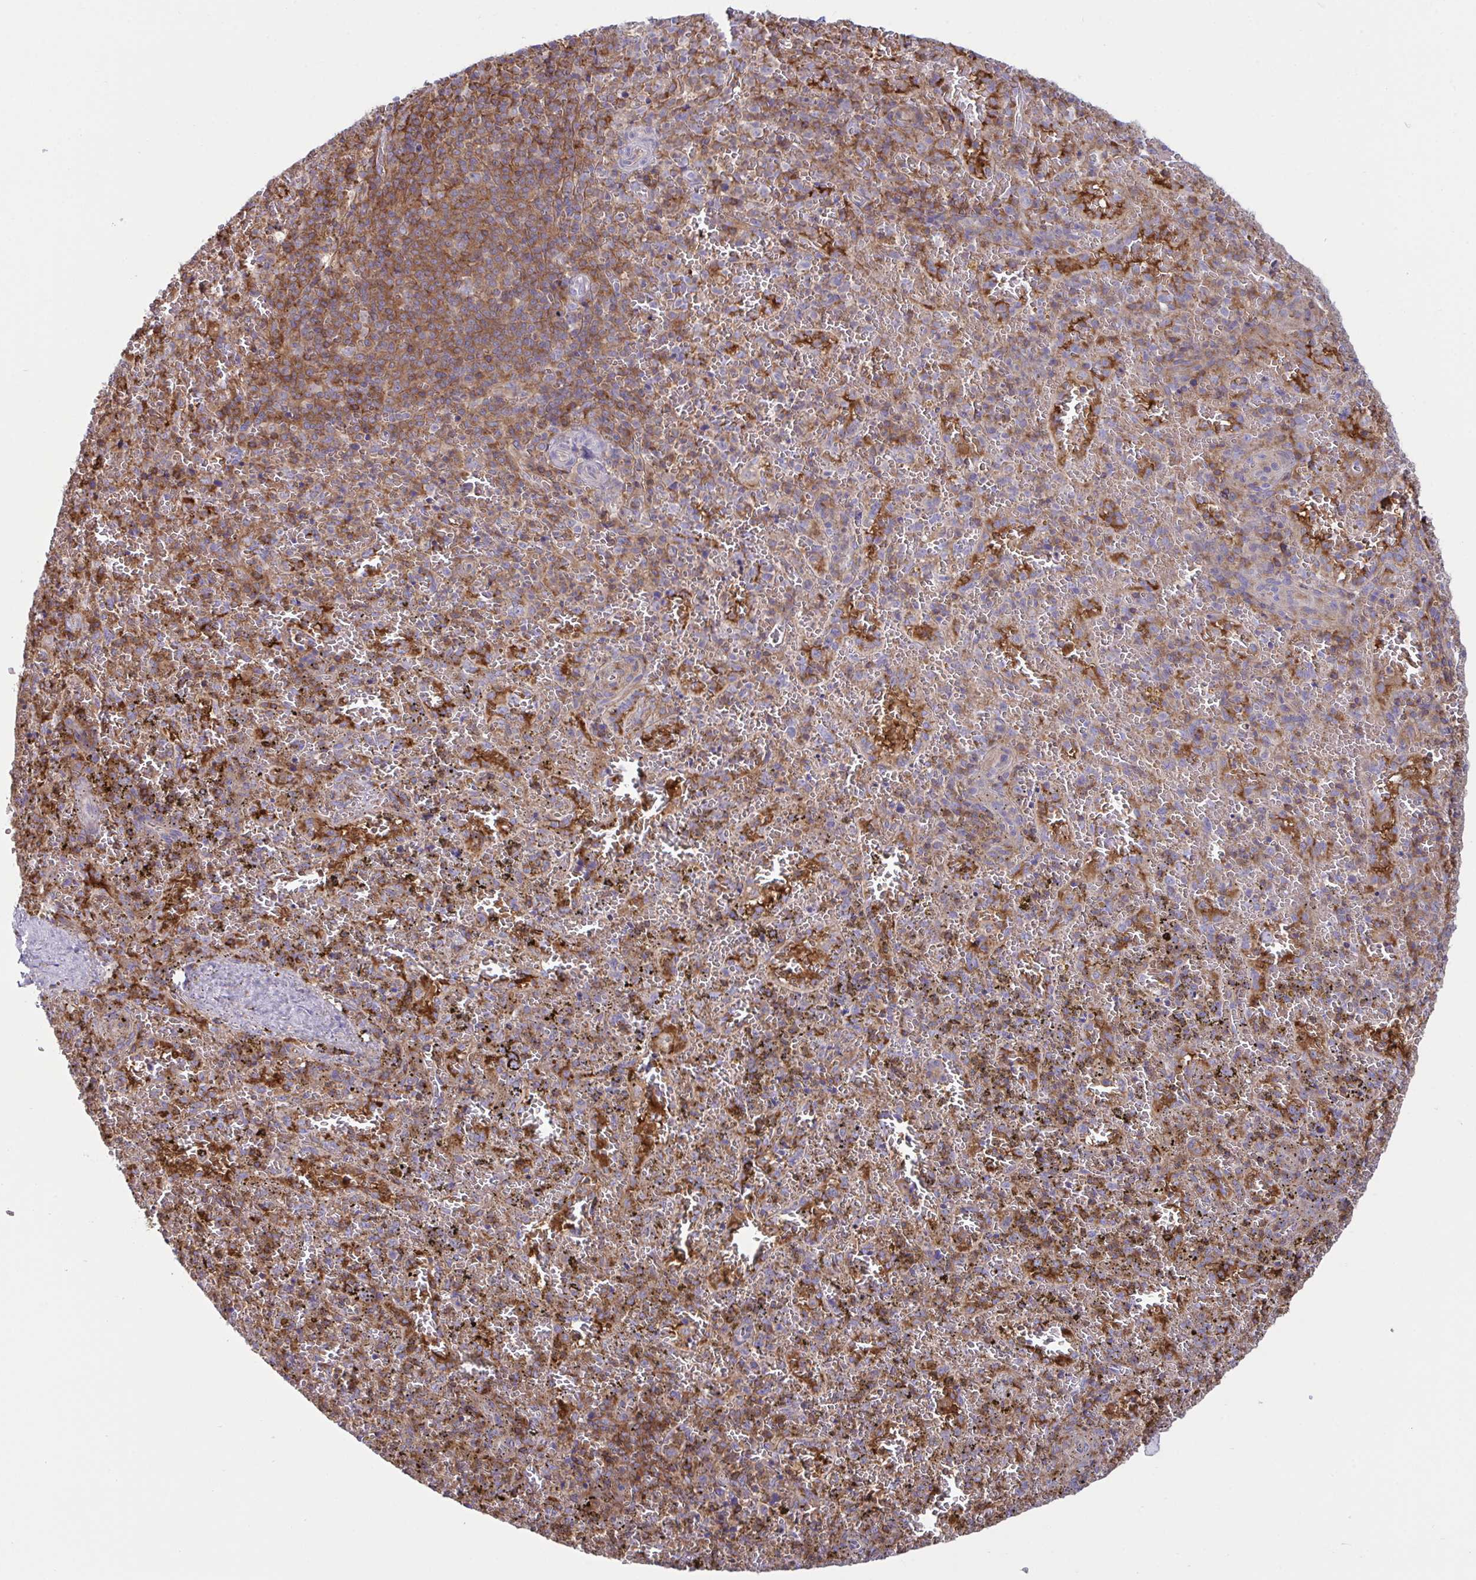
{"staining": {"intensity": "moderate", "quantity": ">75%", "location": "cytoplasmic/membranous"}, "tissue": "spleen", "cell_type": "Cells in red pulp", "image_type": "normal", "snomed": [{"axis": "morphology", "description": "Normal tissue, NOS"}, {"axis": "topography", "description": "Spleen"}], "caption": "Immunohistochemistry (IHC) image of normal human spleen stained for a protein (brown), which shows medium levels of moderate cytoplasmic/membranous positivity in approximately >75% of cells in red pulp.", "gene": "TSC22D3", "patient": {"sex": "female", "age": 50}}